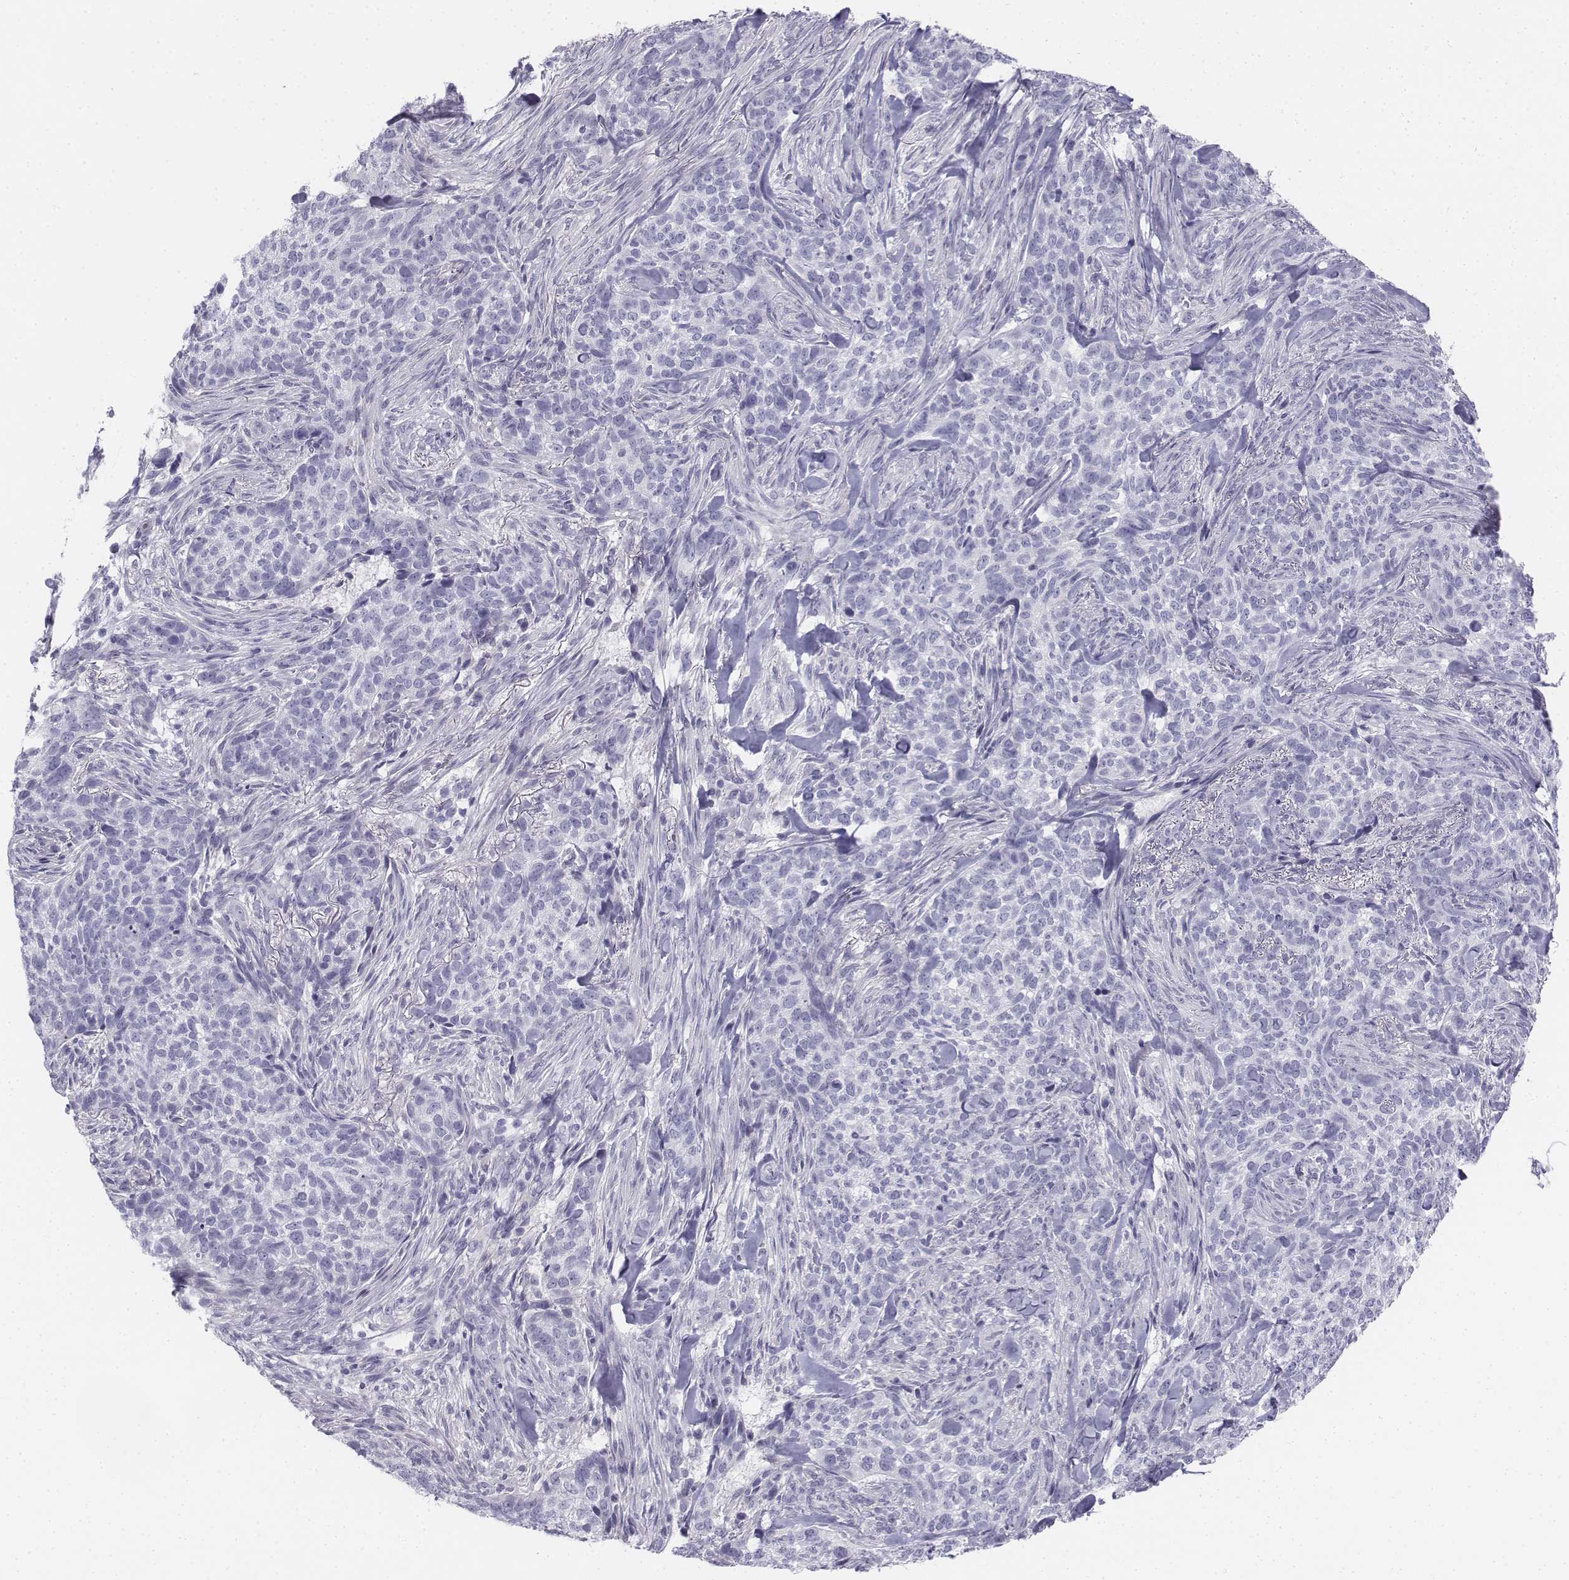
{"staining": {"intensity": "negative", "quantity": "none", "location": "none"}, "tissue": "skin cancer", "cell_type": "Tumor cells", "image_type": "cancer", "snomed": [{"axis": "morphology", "description": "Basal cell carcinoma"}, {"axis": "topography", "description": "Skin"}], "caption": "Immunohistochemistry (IHC) photomicrograph of human skin cancer (basal cell carcinoma) stained for a protein (brown), which displays no expression in tumor cells.", "gene": "TH", "patient": {"sex": "female", "age": 69}}